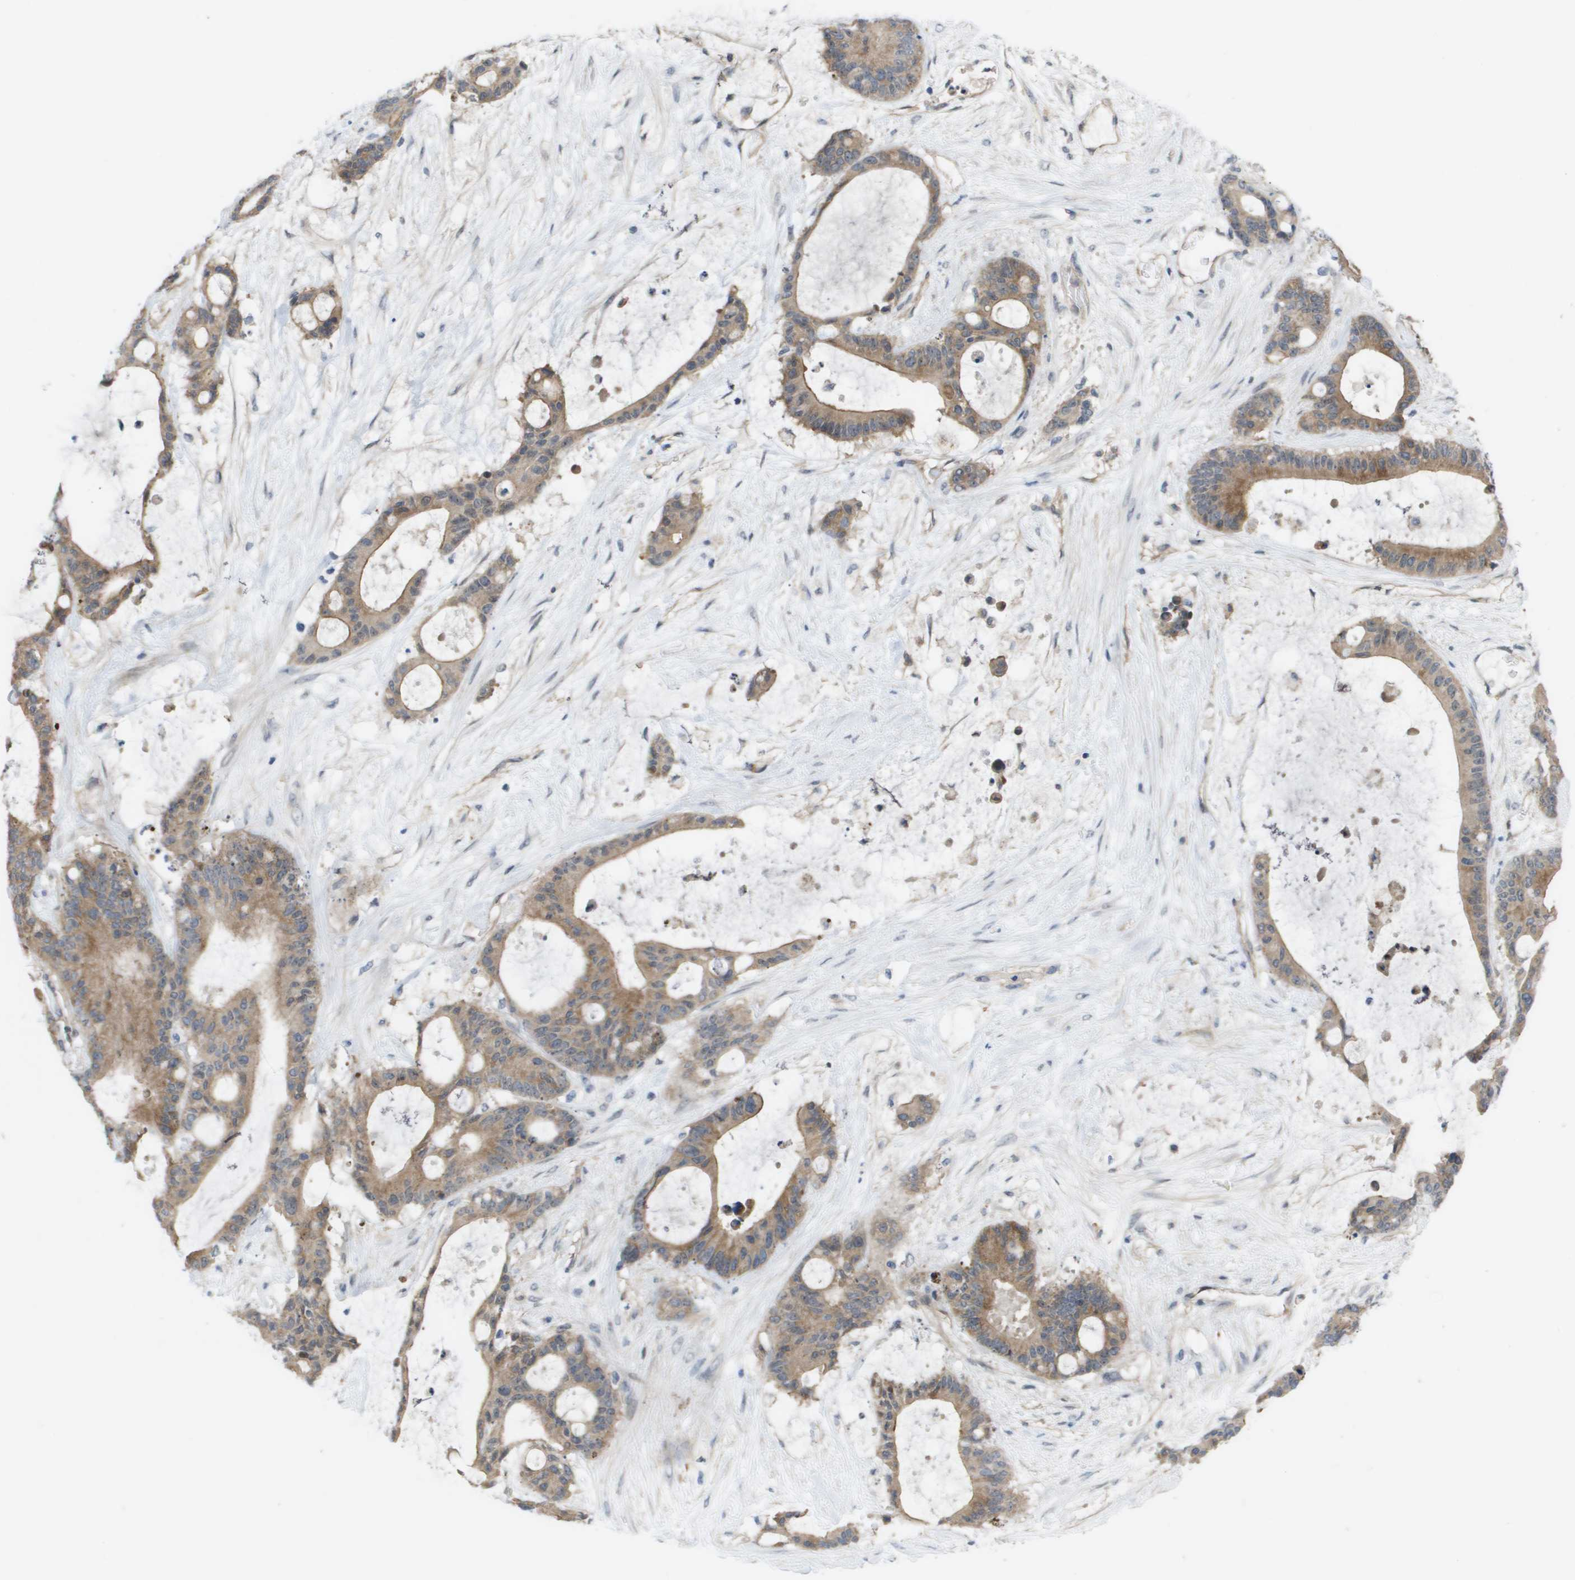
{"staining": {"intensity": "weak", "quantity": ">75%", "location": "cytoplasmic/membranous"}, "tissue": "liver cancer", "cell_type": "Tumor cells", "image_type": "cancer", "snomed": [{"axis": "morphology", "description": "Cholangiocarcinoma"}, {"axis": "topography", "description": "Liver"}], "caption": "High-power microscopy captured an immunohistochemistry image of cholangiocarcinoma (liver), revealing weak cytoplasmic/membranous positivity in about >75% of tumor cells.", "gene": "MTARC2", "patient": {"sex": "female", "age": 73}}